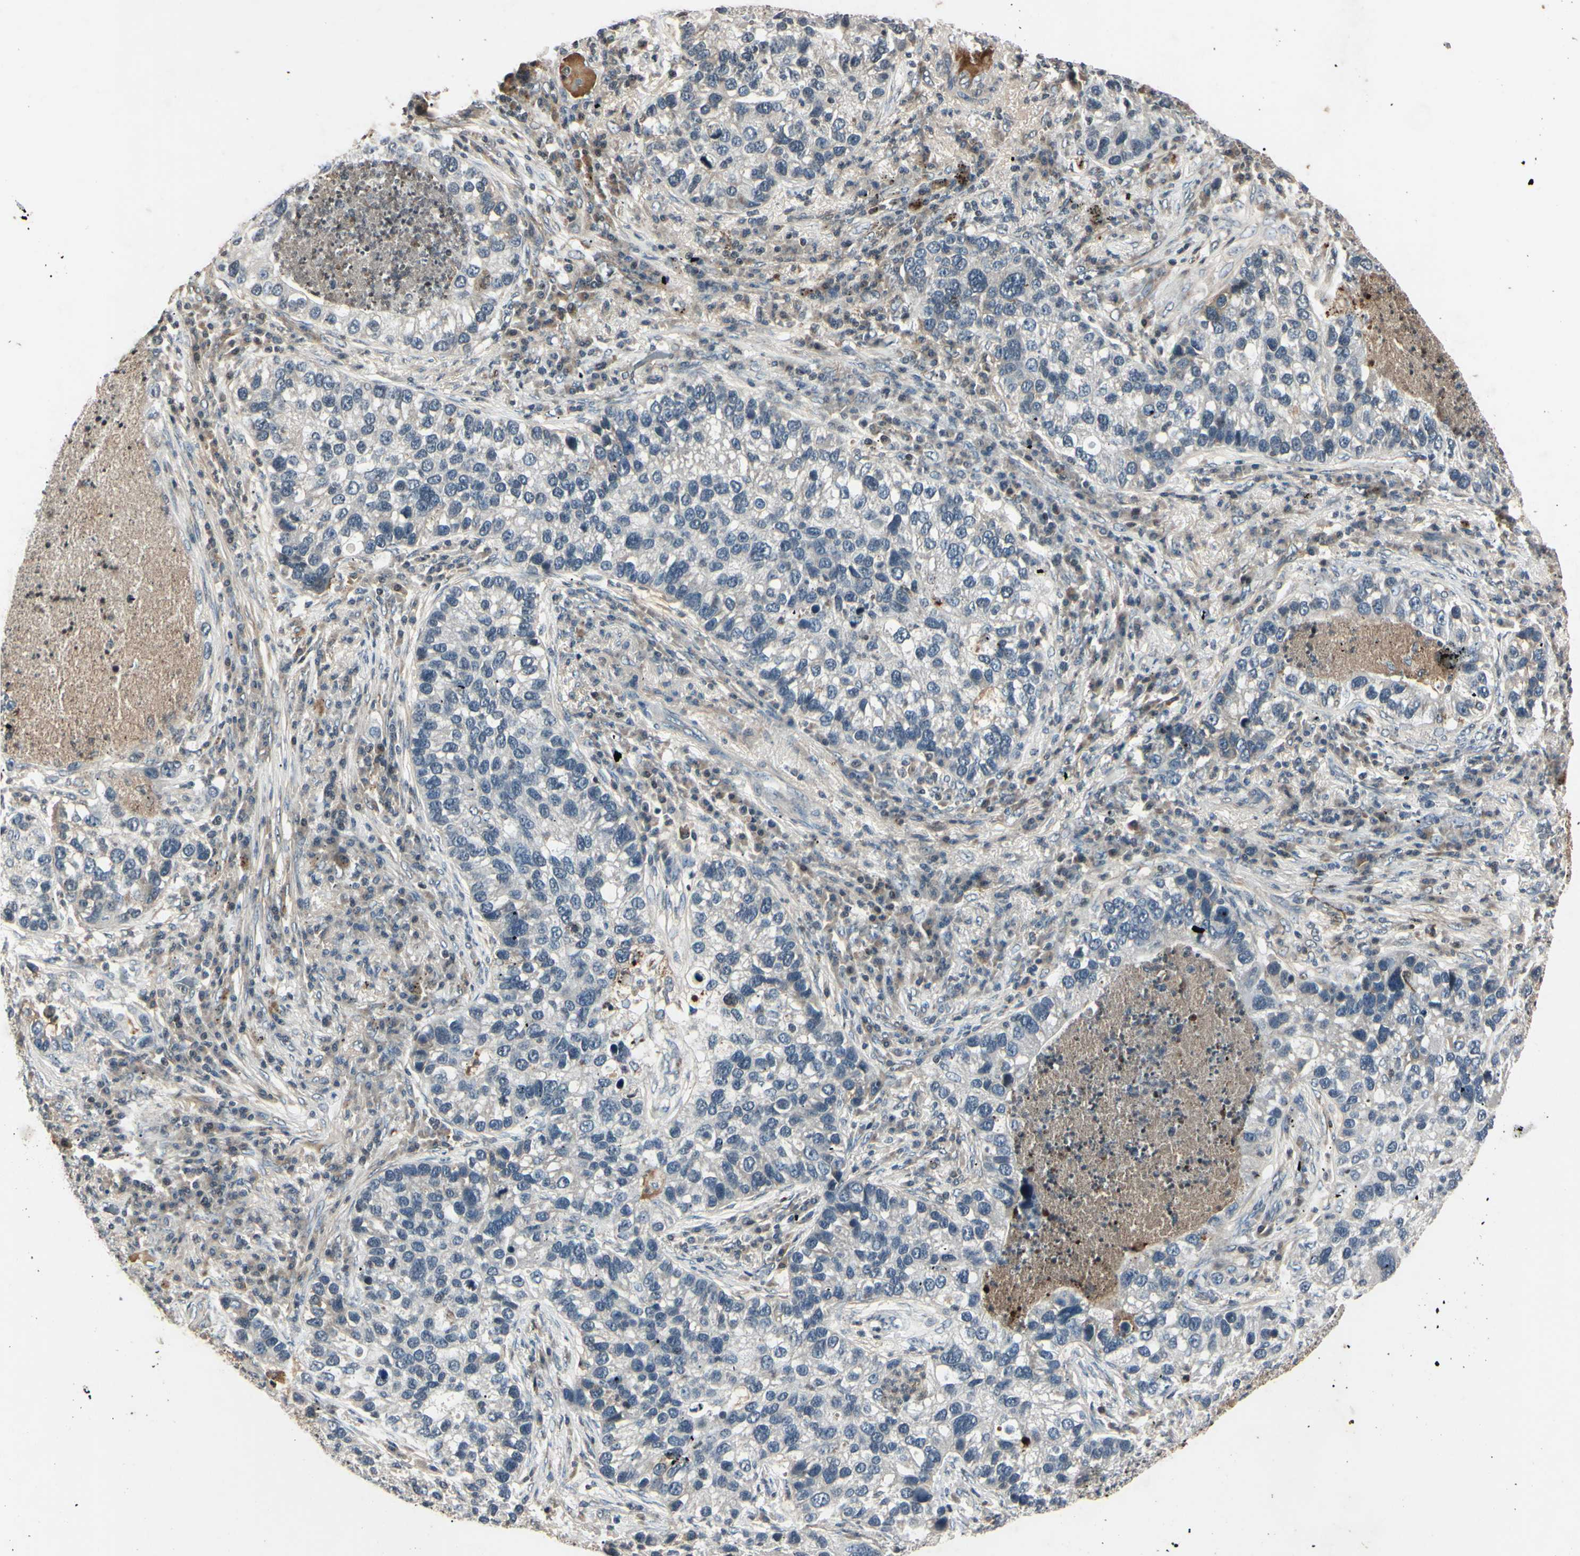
{"staining": {"intensity": "negative", "quantity": "none", "location": "none"}, "tissue": "lung cancer", "cell_type": "Tumor cells", "image_type": "cancer", "snomed": [{"axis": "morphology", "description": "Normal tissue, NOS"}, {"axis": "morphology", "description": "Adenocarcinoma, NOS"}, {"axis": "topography", "description": "Bronchus"}, {"axis": "topography", "description": "Lung"}], "caption": "Tumor cells show no significant protein expression in lung cancer (adenocarcinoma).", "gene": "AEBP1", "patient": {"sex": "male", "age": 54}}